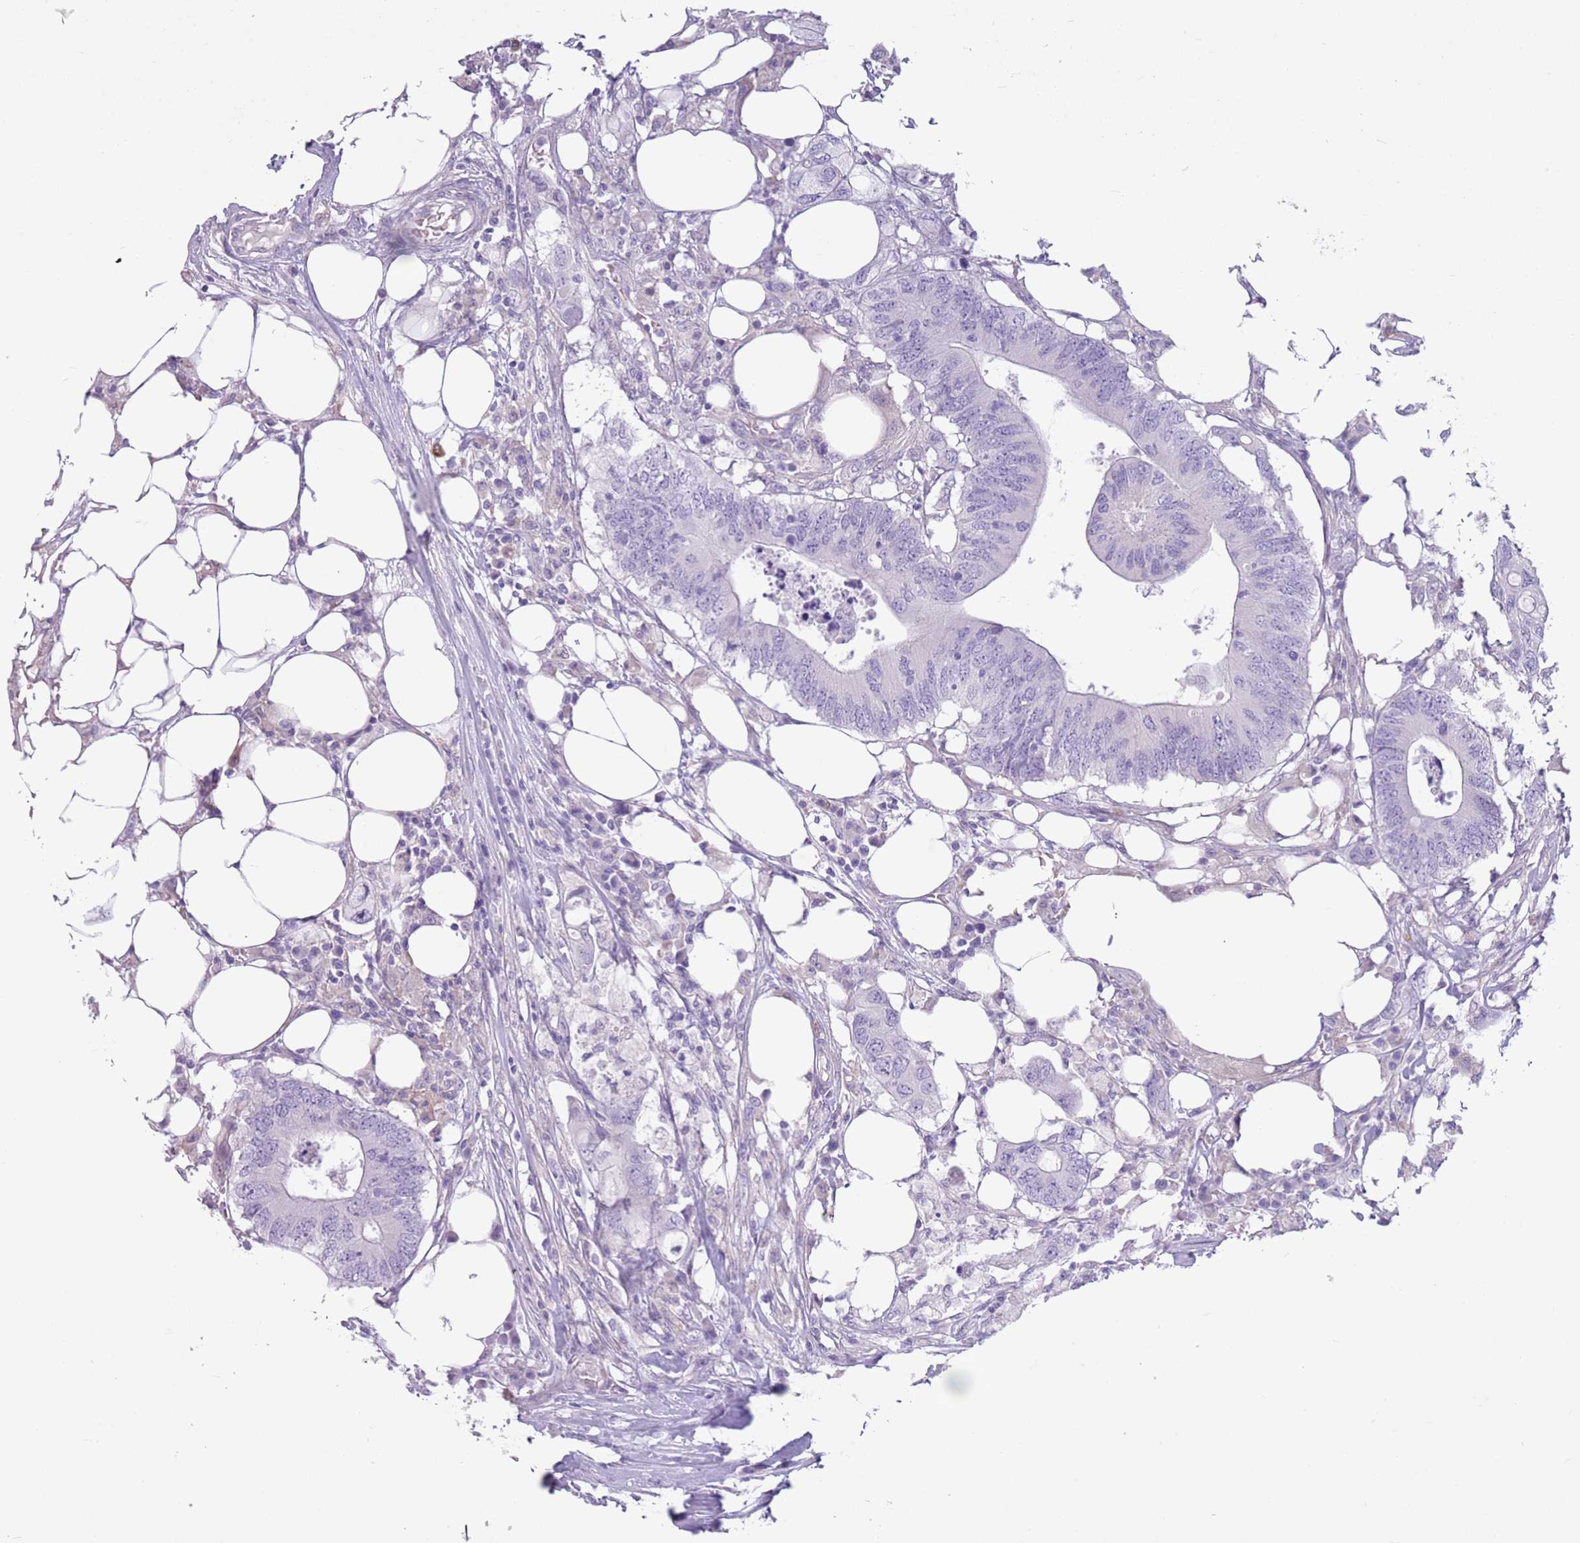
{"staining": {"intensity": "negative", "quantity": "none", "location": "none"}, "tissue": "colorectal cancer", "cell_type": "Tumor cells", "image_type": "cancer", "snomed": [{"axis": "morphology", "description": "Adenocarcinoma, NOS"}, {"axis": "topography", "description": "Colon"}], "caption": "This is a image of immunohistochemistry (IHC) staining of colorectal adenocarcinoma, which shows no expression in tumor cells.", "gene": "SNX6", "patient": {"sex": "male", "age": 71}}